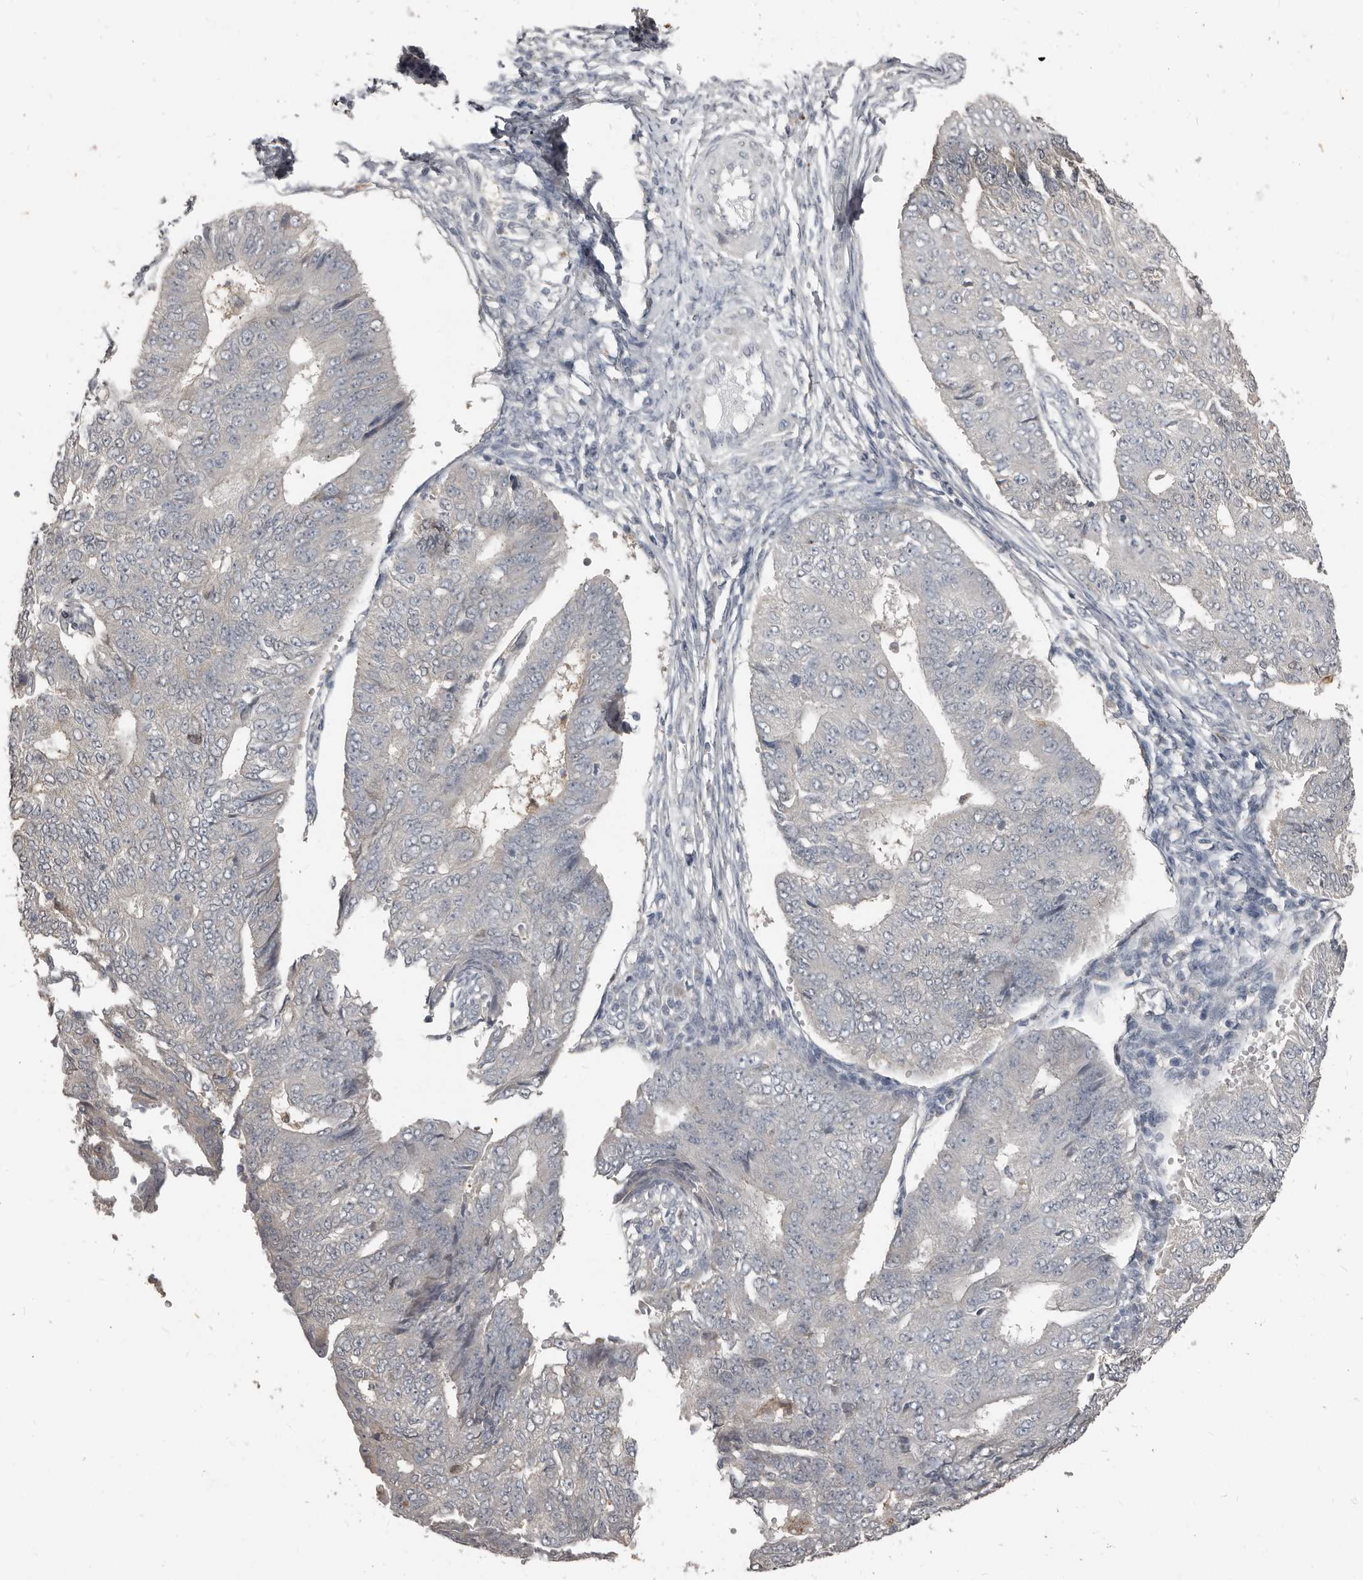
{"staining": {"intensity": "negative", "quantity": "none", "location": "none"}, "tissue": "endometrial cancer", "cell_type": "Tumor cells", "image_type": "cancer", "snomed": [{"axis": "morphology", "description": "Adenocarcinoma, NOS"}, {"axis": "topography", "description": "Endometrium"}], "caption": "The immunohistochemistry (IHC) micrograph has no significant expression in tumor cells of endometrial cancer tissue. (Stains: DAB (3,3'-diaminobenzidine) immunohistochemistry (IHC) with hematoxylin counter stain, Microscopy: brightfield microscopy at high magnification).", "gene": "KCNJ8", "patient": {"sex": "female", "age": 32}}